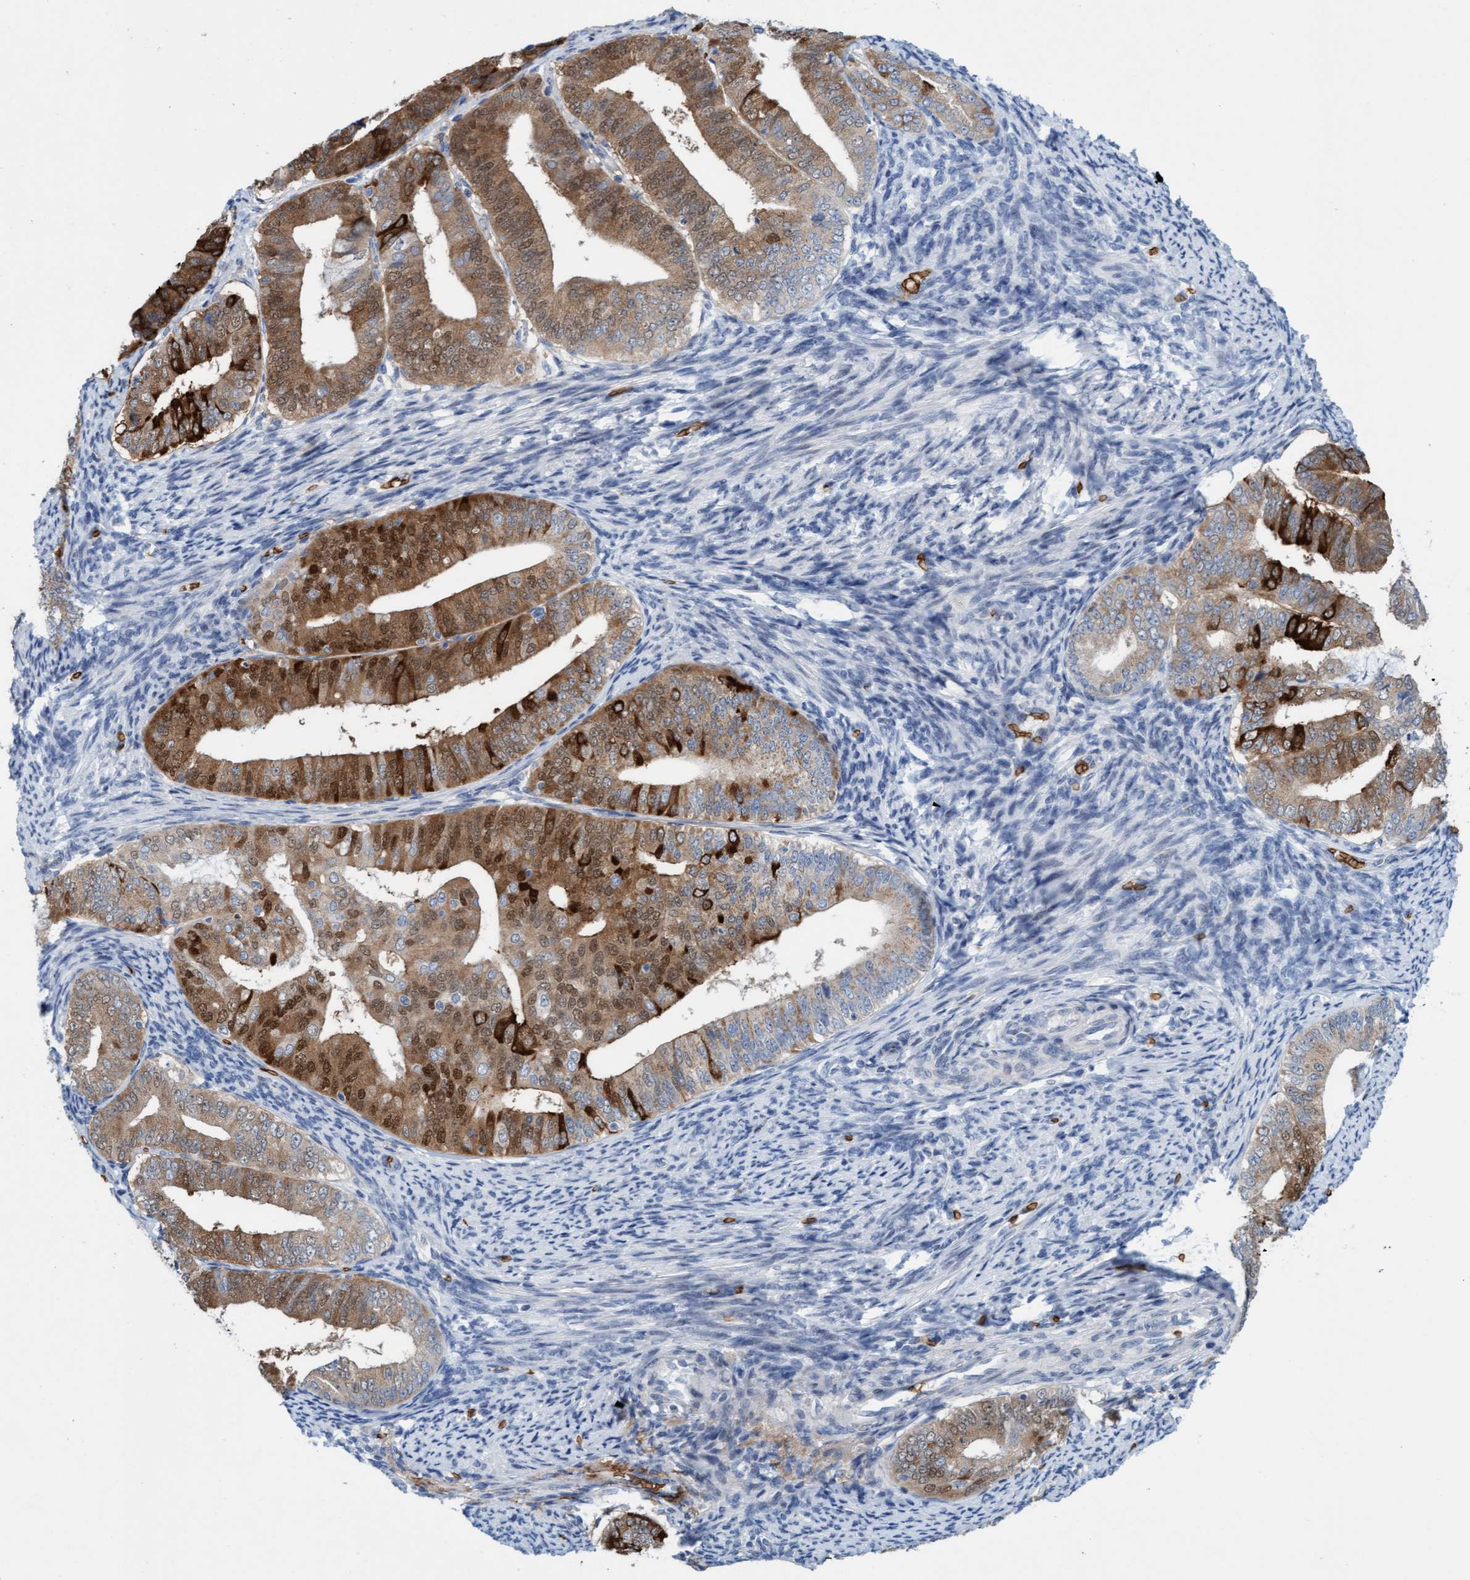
{"staining": {"intensity": "moderate", "quantity": "25%-75%", "location": "cytoplasmic/membranous,nuclear"}, "tissue": "endometrial cancer", "cell_type": "Tumor cells", "image_type": "cancer", "snomed": [{"axis": "morphology", "description": "Adenocarcinoma, NOS"}, {"axis": "topography", "description": "Endometrium"}], "caption": "DAB immunohistochemical staining of human endometrial cancer exhibits moderate cytoplasmic/membranous and nuclear protein expression in approximately 25%-75% of tumor cells. The staining was performed using DAB, with brown indicating positive protein expression. Nuclei are stained blue with hematoxylin.", "gene": "SPEM2", "patient": {"sex": "female", "age": 63}}